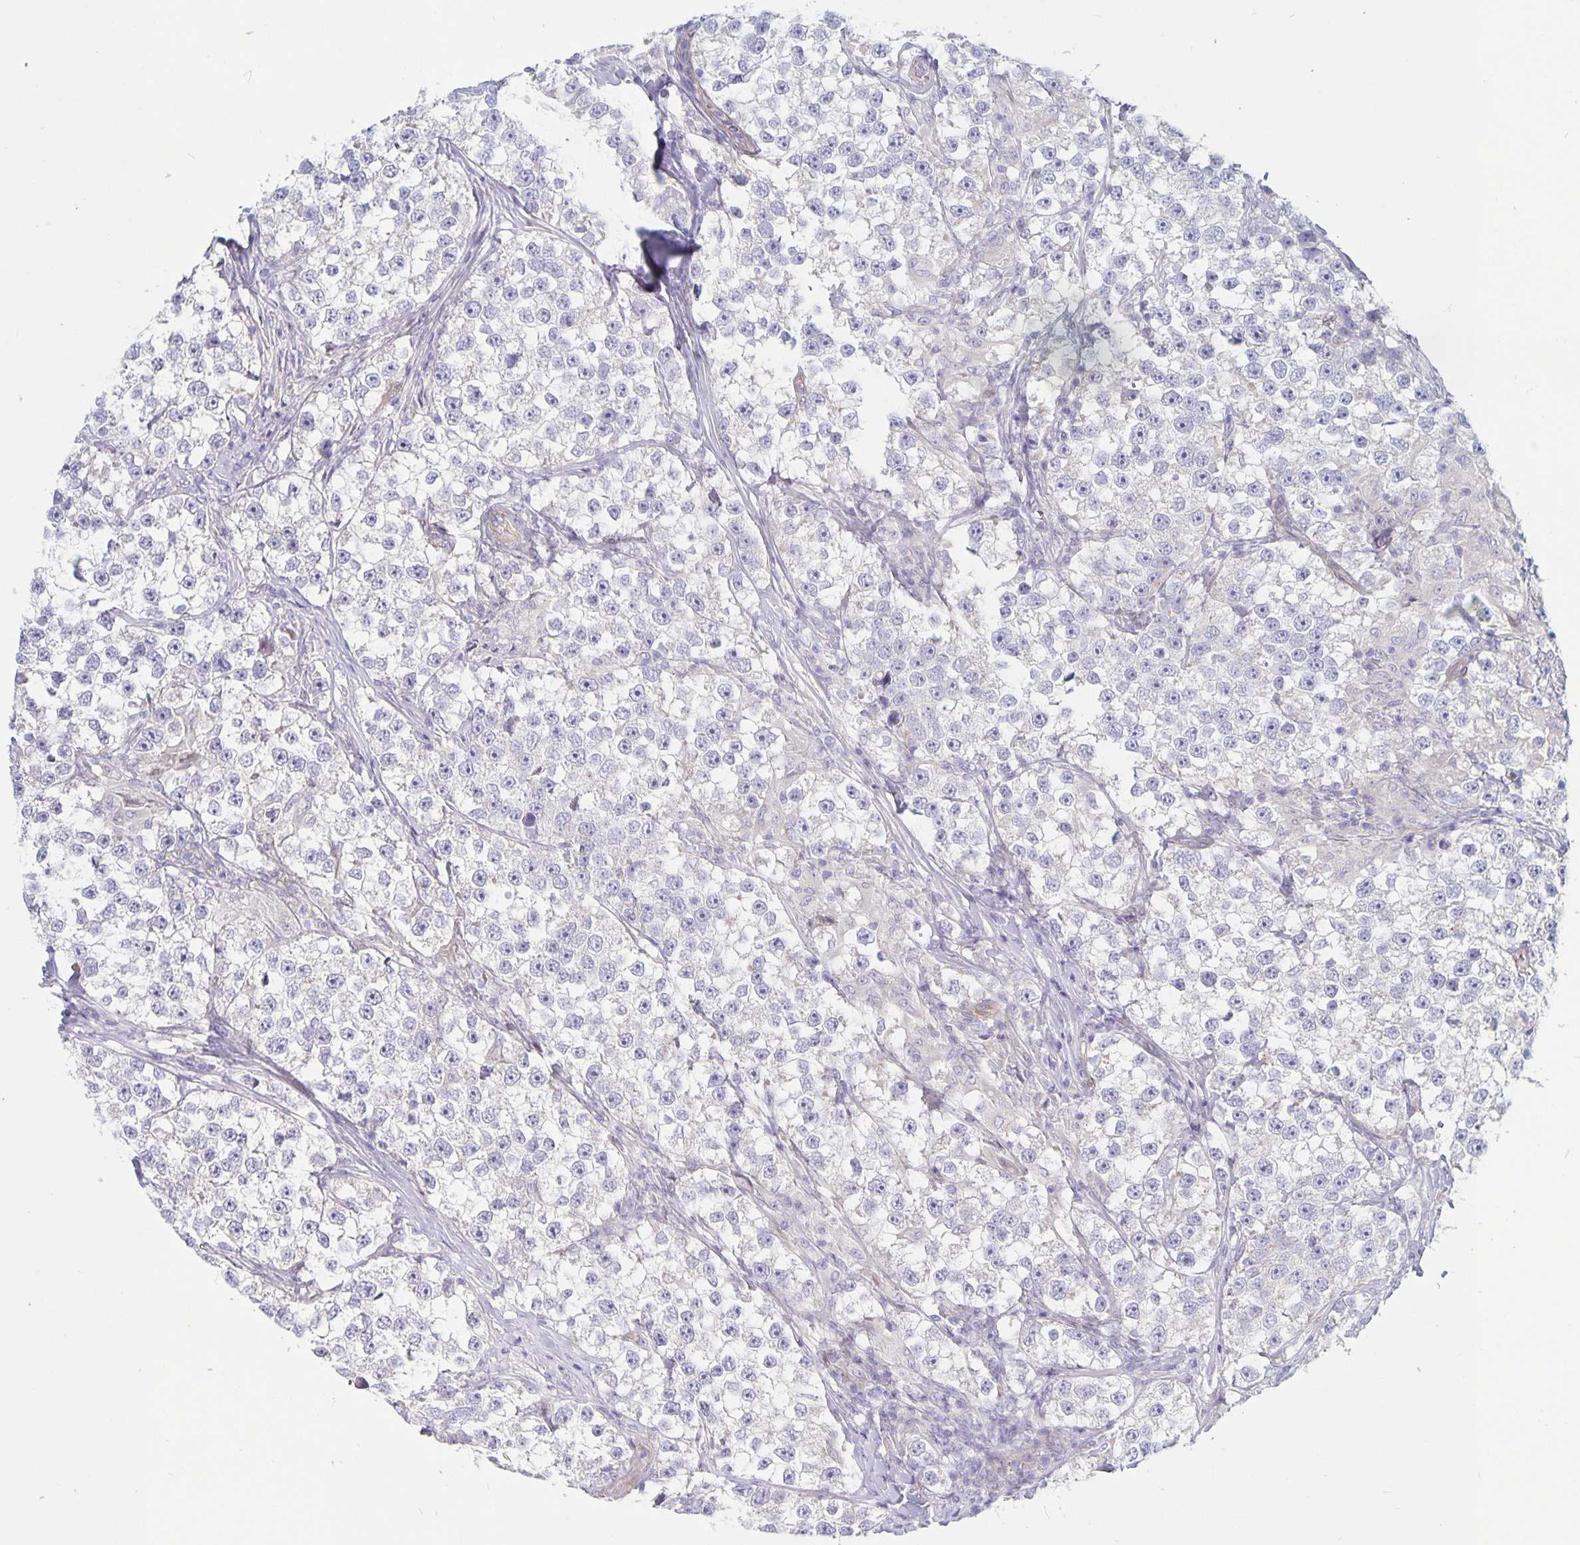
{"staining": {"intensity": "negative", "quantity": "none", "location": "none"}, "tissue": "testis cancer", "cell_type": "Tumor cells", "image_type": "cancer", "snomed": [{"axis": "morphology", "description": "Seminoma, NOS"}, {"axis": "topography", "description": "Testis"}], "caption": "Immunohistochemistry (IHC) of testis cancer (seminoma) shows no positivity in tumor cells.", "gene": "PLCB3", "patient": {"sex": "male", "age": 46}}